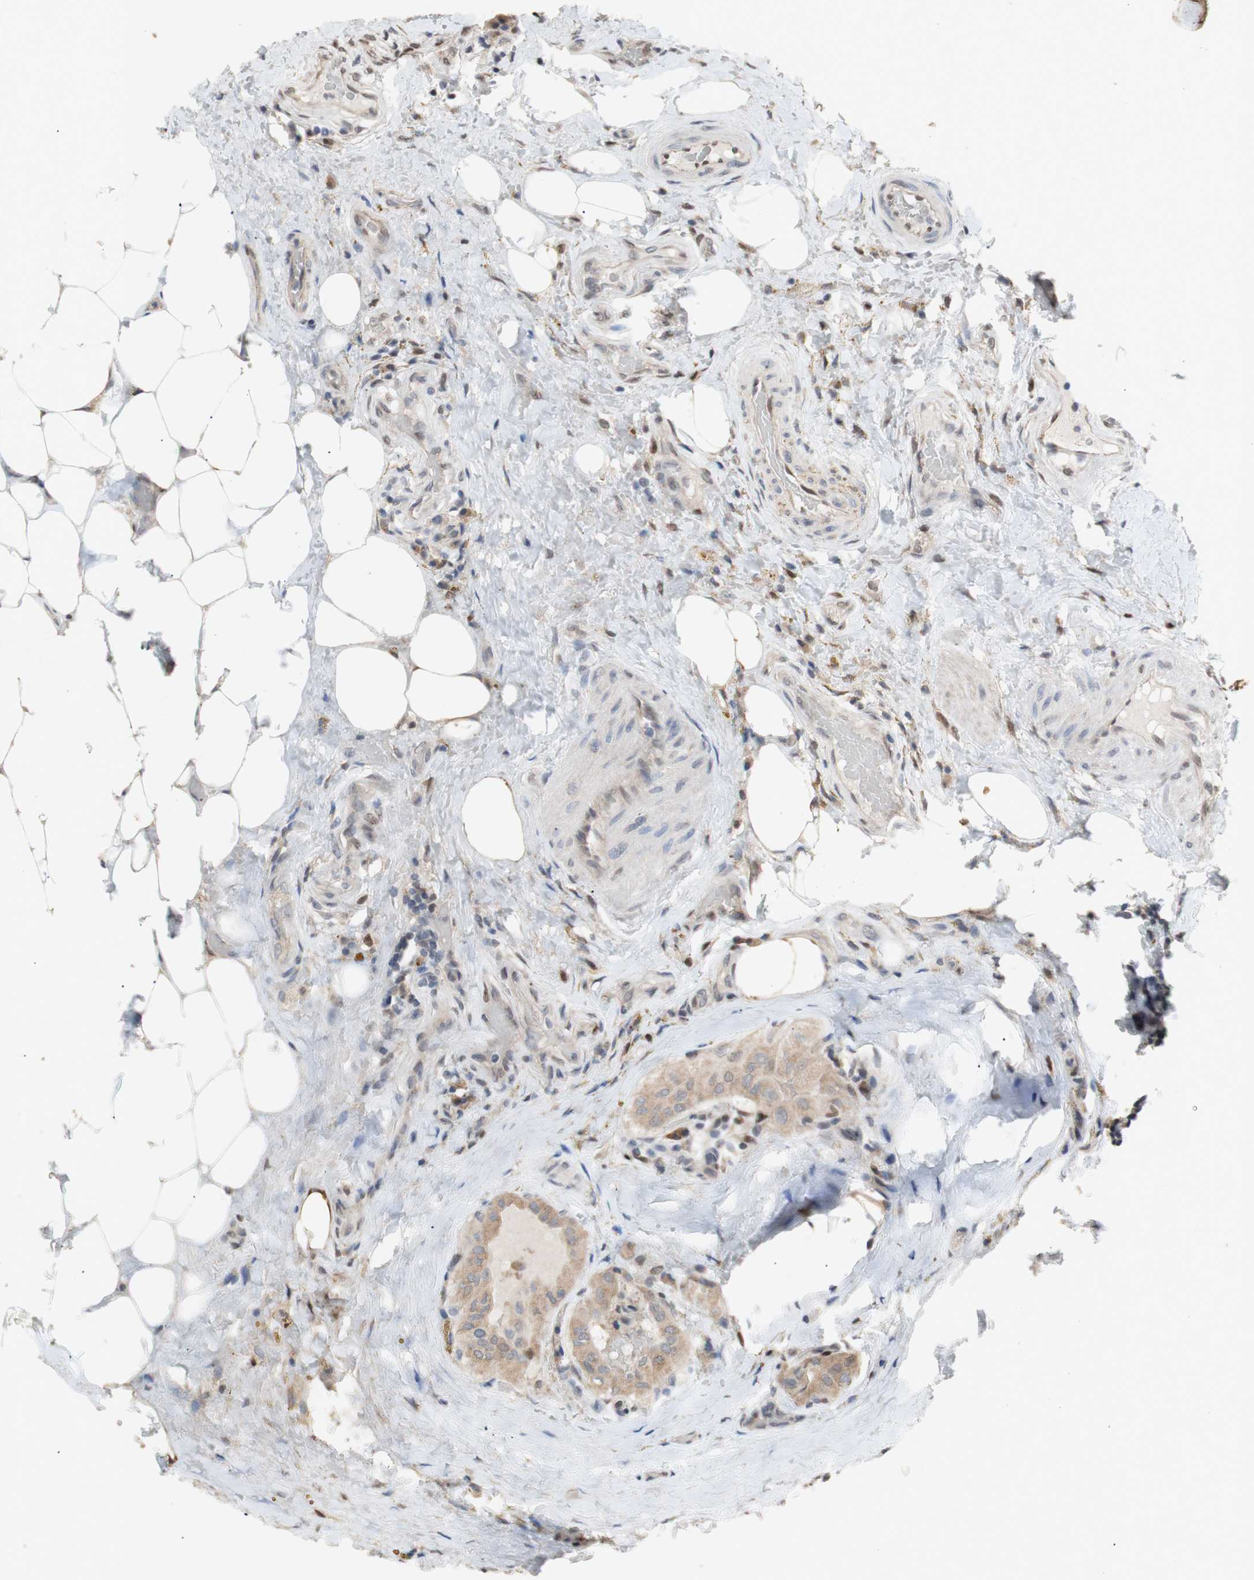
{"staining": {"intensity": "weak", "quantity": ">75%", "location": "cytoplasmic/membranous"}, "tissue": "thyroid cancer", "cell_type": "Tumor cells", "image_type": "cancer", "snomed": [{"axis": "morphology", "description": "Papillary adenocarcinoma, NOS"}, {"axis": "topography", "description": "Thyroid gland"}], "caption": "Immunohistochemical staining of thyroid papillary adenocarcinoma shows low levels of weak cytoplasmic/membranous staining in about >75% of tumor cells.", "gene": "FOSB", "patient": {"sex": "male", "age": 77}}